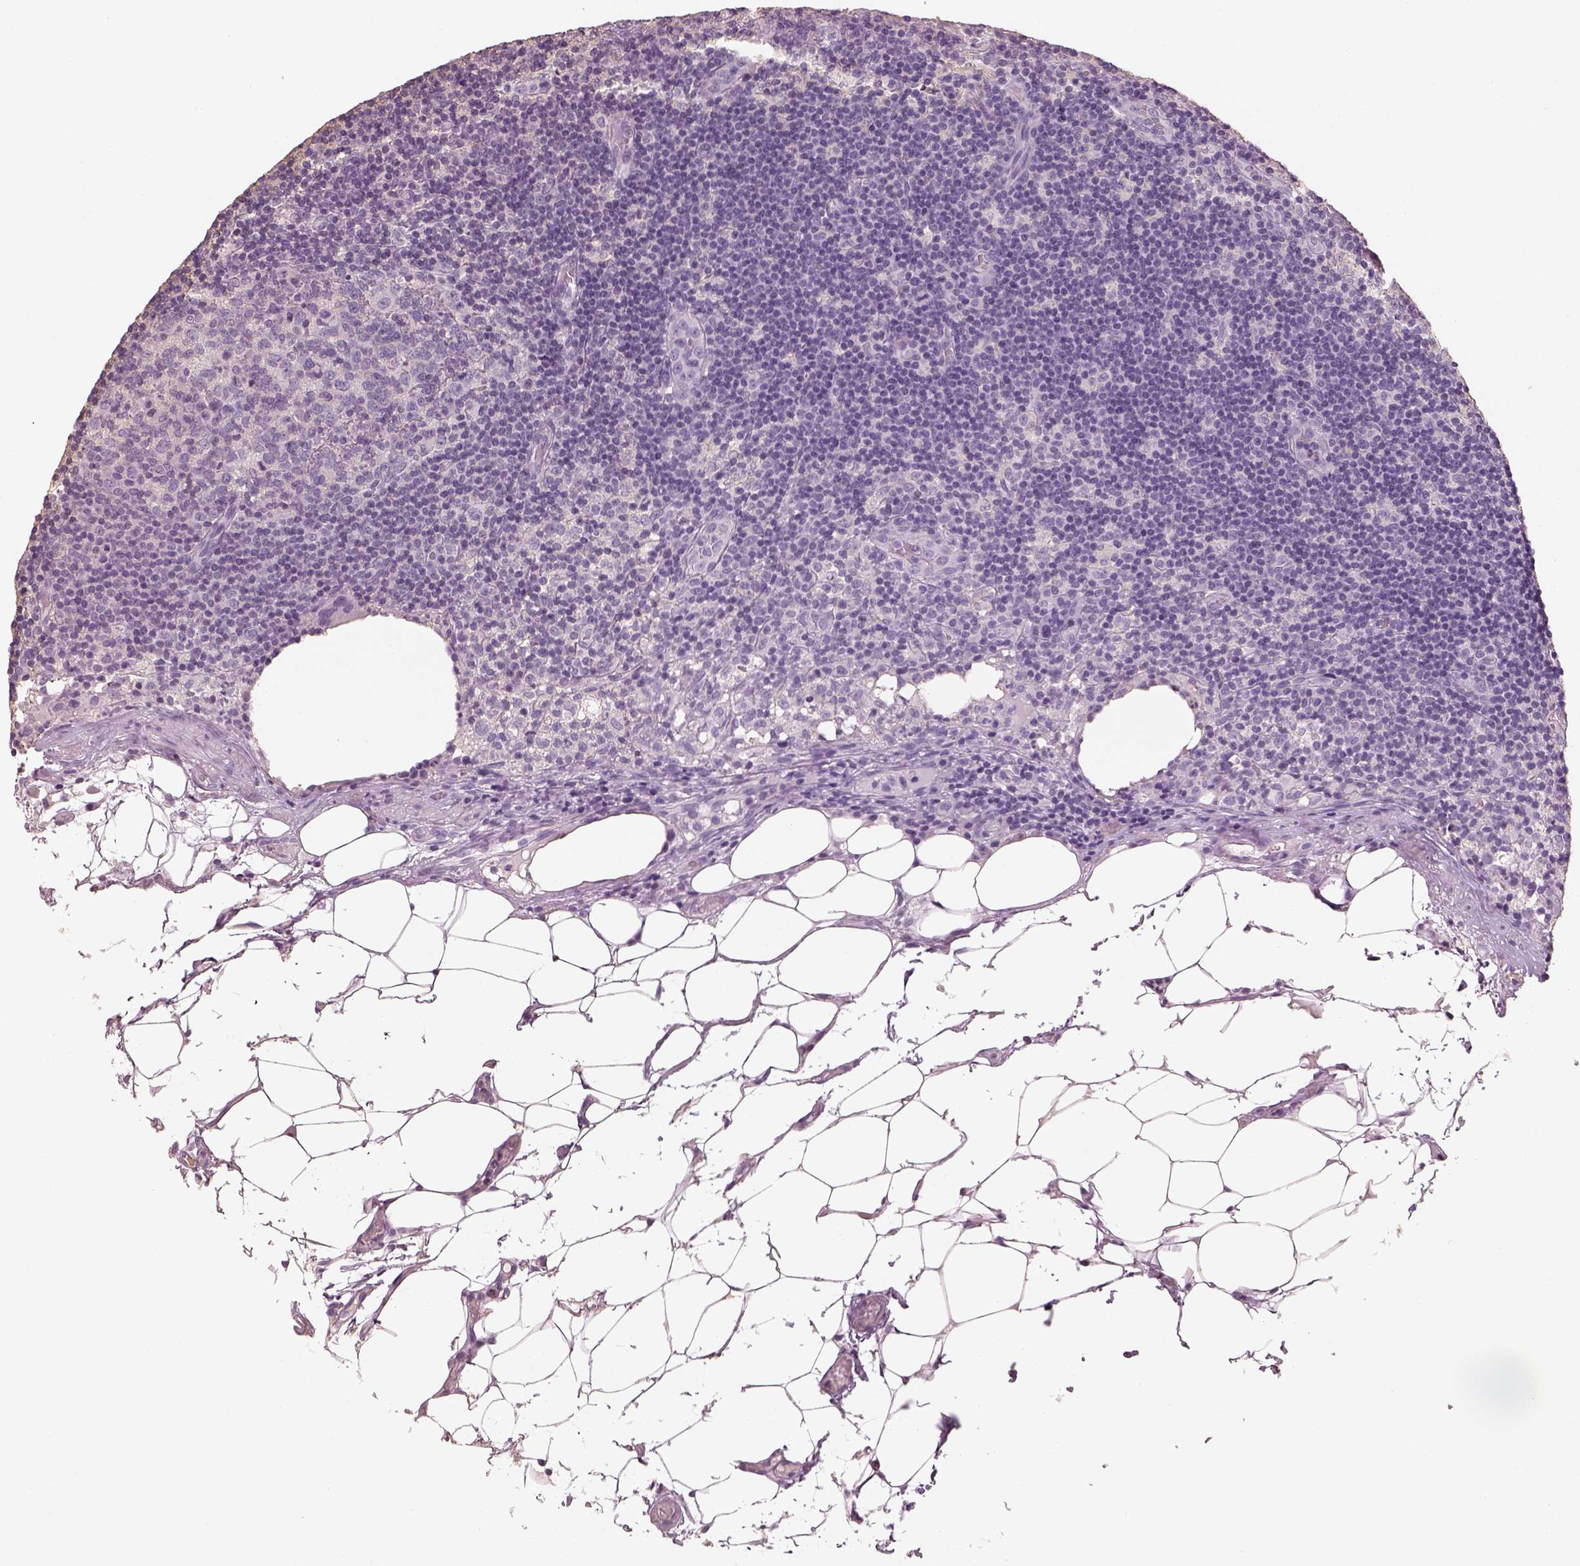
{"staining": {"intensity": "negative", "quantity": "none", "location": "none"}, "tissue": "lymph node", "cell_type": "Germinal center cells", "image_type": "normal", "snomed": [{"axis": "morphology", "description": "Normal tissue, NOS"}, {"axis": "topography", "description": "Lymph node"}], "caption": "Germinal center cells are negative for protein expression in unremarkable human lymph node. The staining was performed using DAB to visualize the protein expression in brown, while the nuclei were stained in blue with hematoxylin (Magnification: 20x).", "gene": "OTUD6A", "patient": {"sex": "male", "age": 62}}